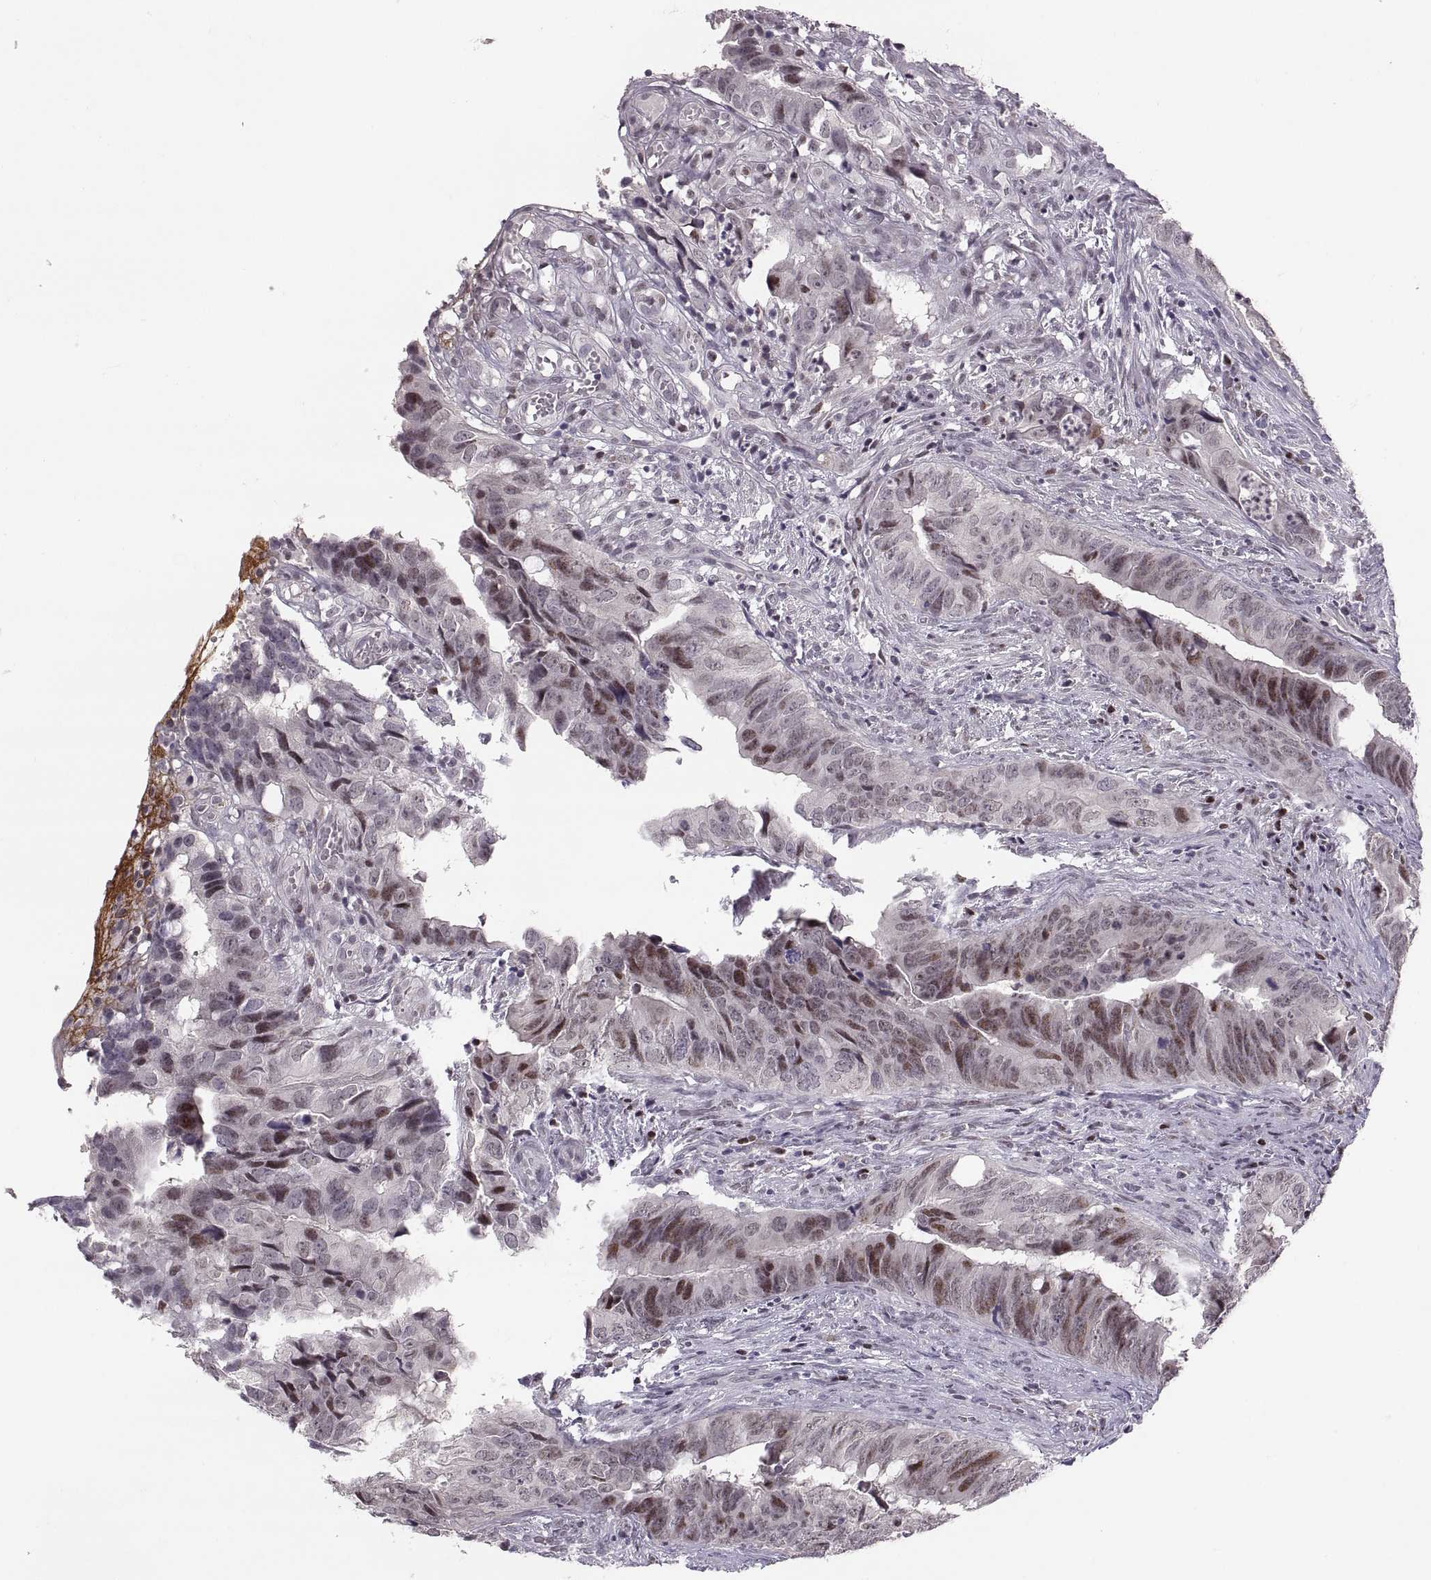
{"staining": {"intensity": "strong", "quantity": "<25%", "location": "nuclear"}, "tissue": "colorectal cancer", "cell_type": "Tumor cells", "image_type": "cancer", "snomed": [{"axis": "morphology", "description": "Adenocarcinoma, NOS"}, {"axis": "topography", "description": "Colon"}], "caption": "Colorectal adenocarcinoma stained with a brown dye demonstrates strong nuclear positive staining in approximately <25% of tumor cells.", "gene": "SNAI1", "patient": {"sex": "female", "age": 82}}